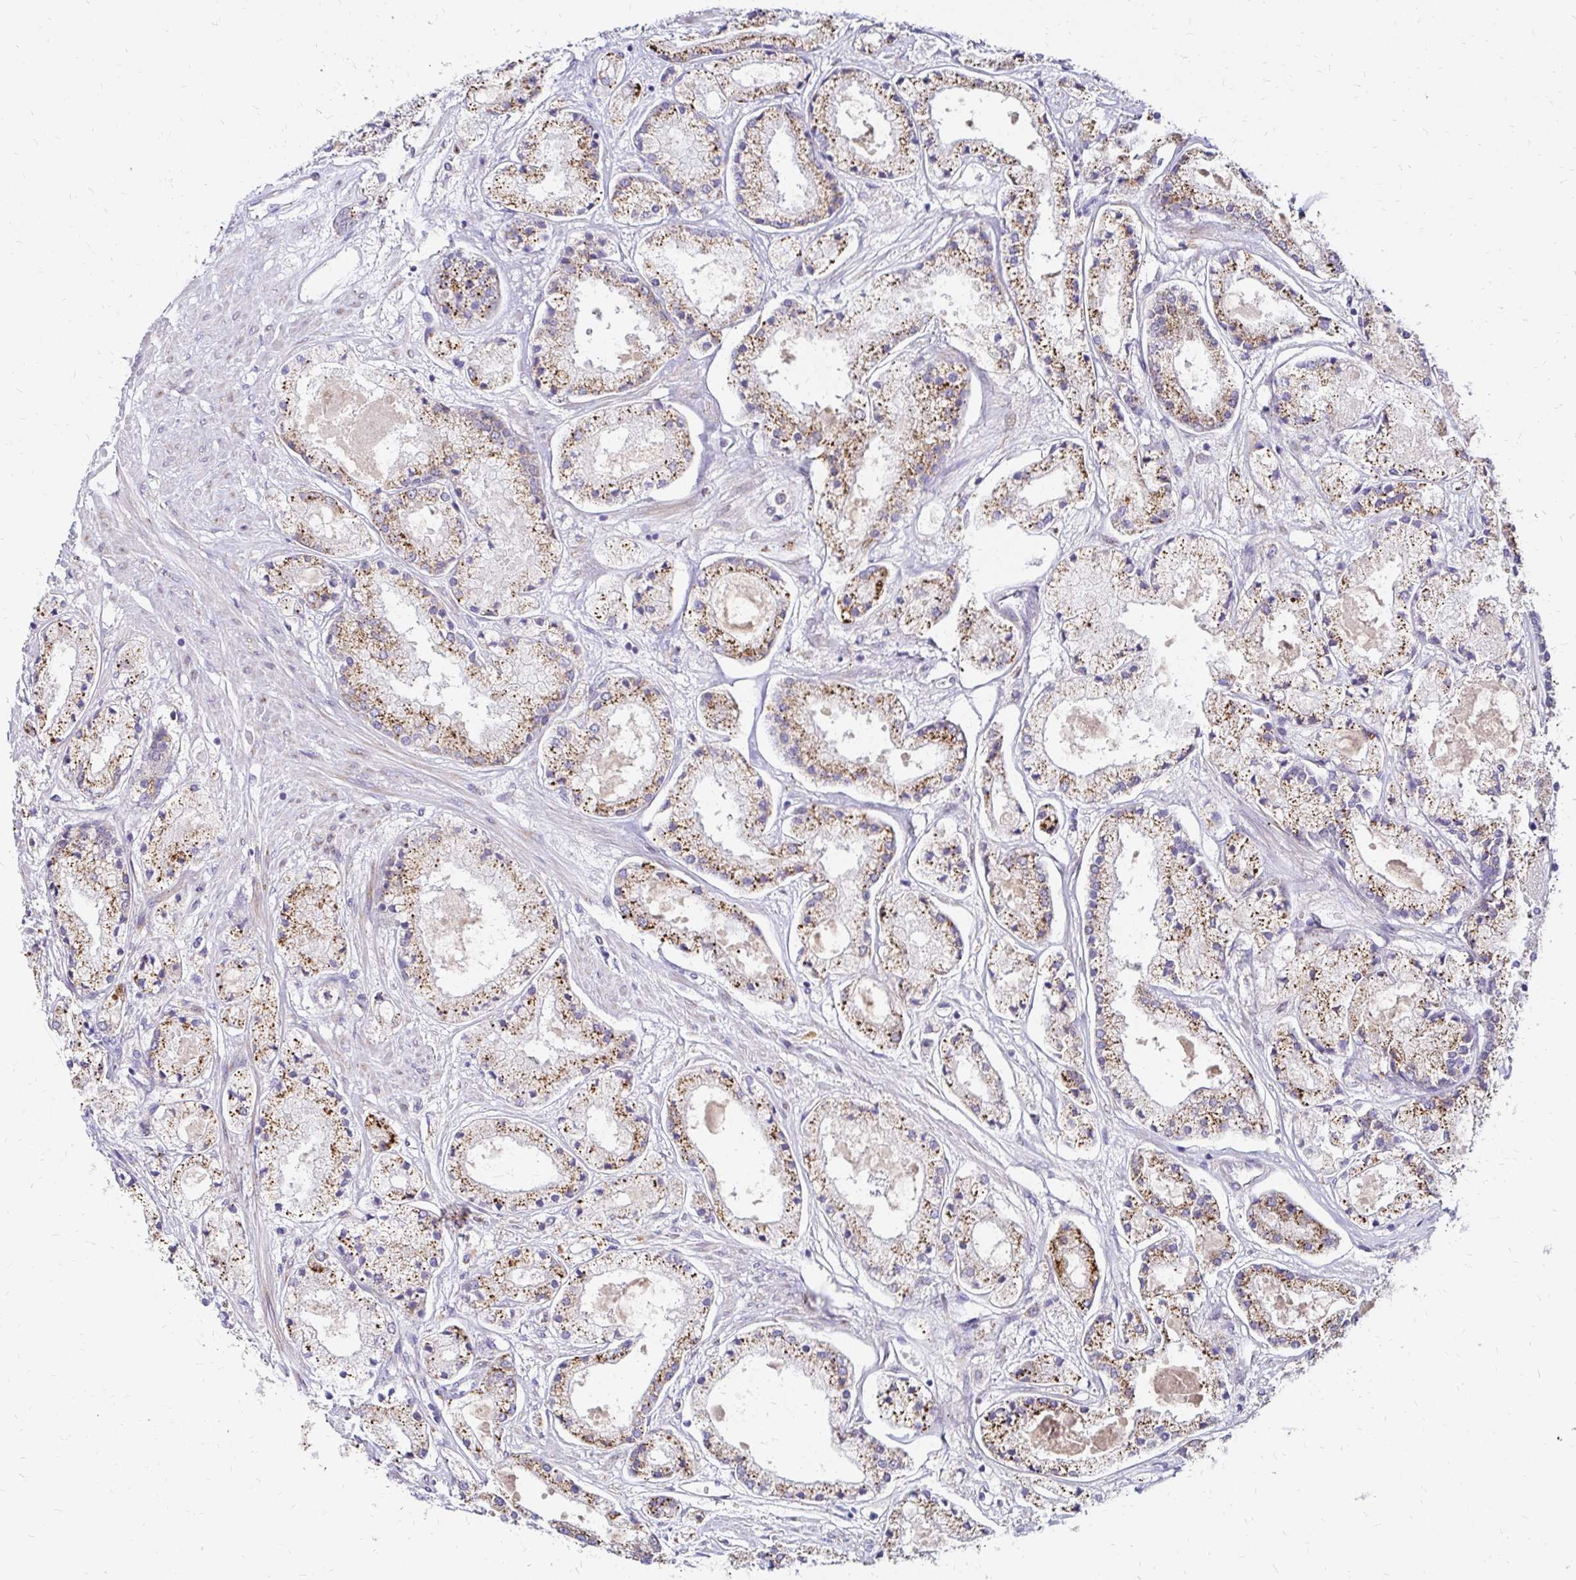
{"staining": {"intensity": "moderate", "quantity": "25%-75%", "location": "cytoplasmic/membranous"}, "tissue": "prostate cancer", "cell_type": "Tumor cells", "image_type": "cancer", "snomed": [{"axis": "morphology", "description": "Adenocarcinoma, High grade"}, {"axis": "topography", "description": "Prostate"}], "caption": "DAB (3,3'-diaminobenzidine) immunohistochemical staining of prostate cancer shows moderate cytoplasmic/membranous protein expression in approximately 25%-75% of tumor cells.", "gene": "IDUA", "patient": {"sex": "male", "age": 67}}